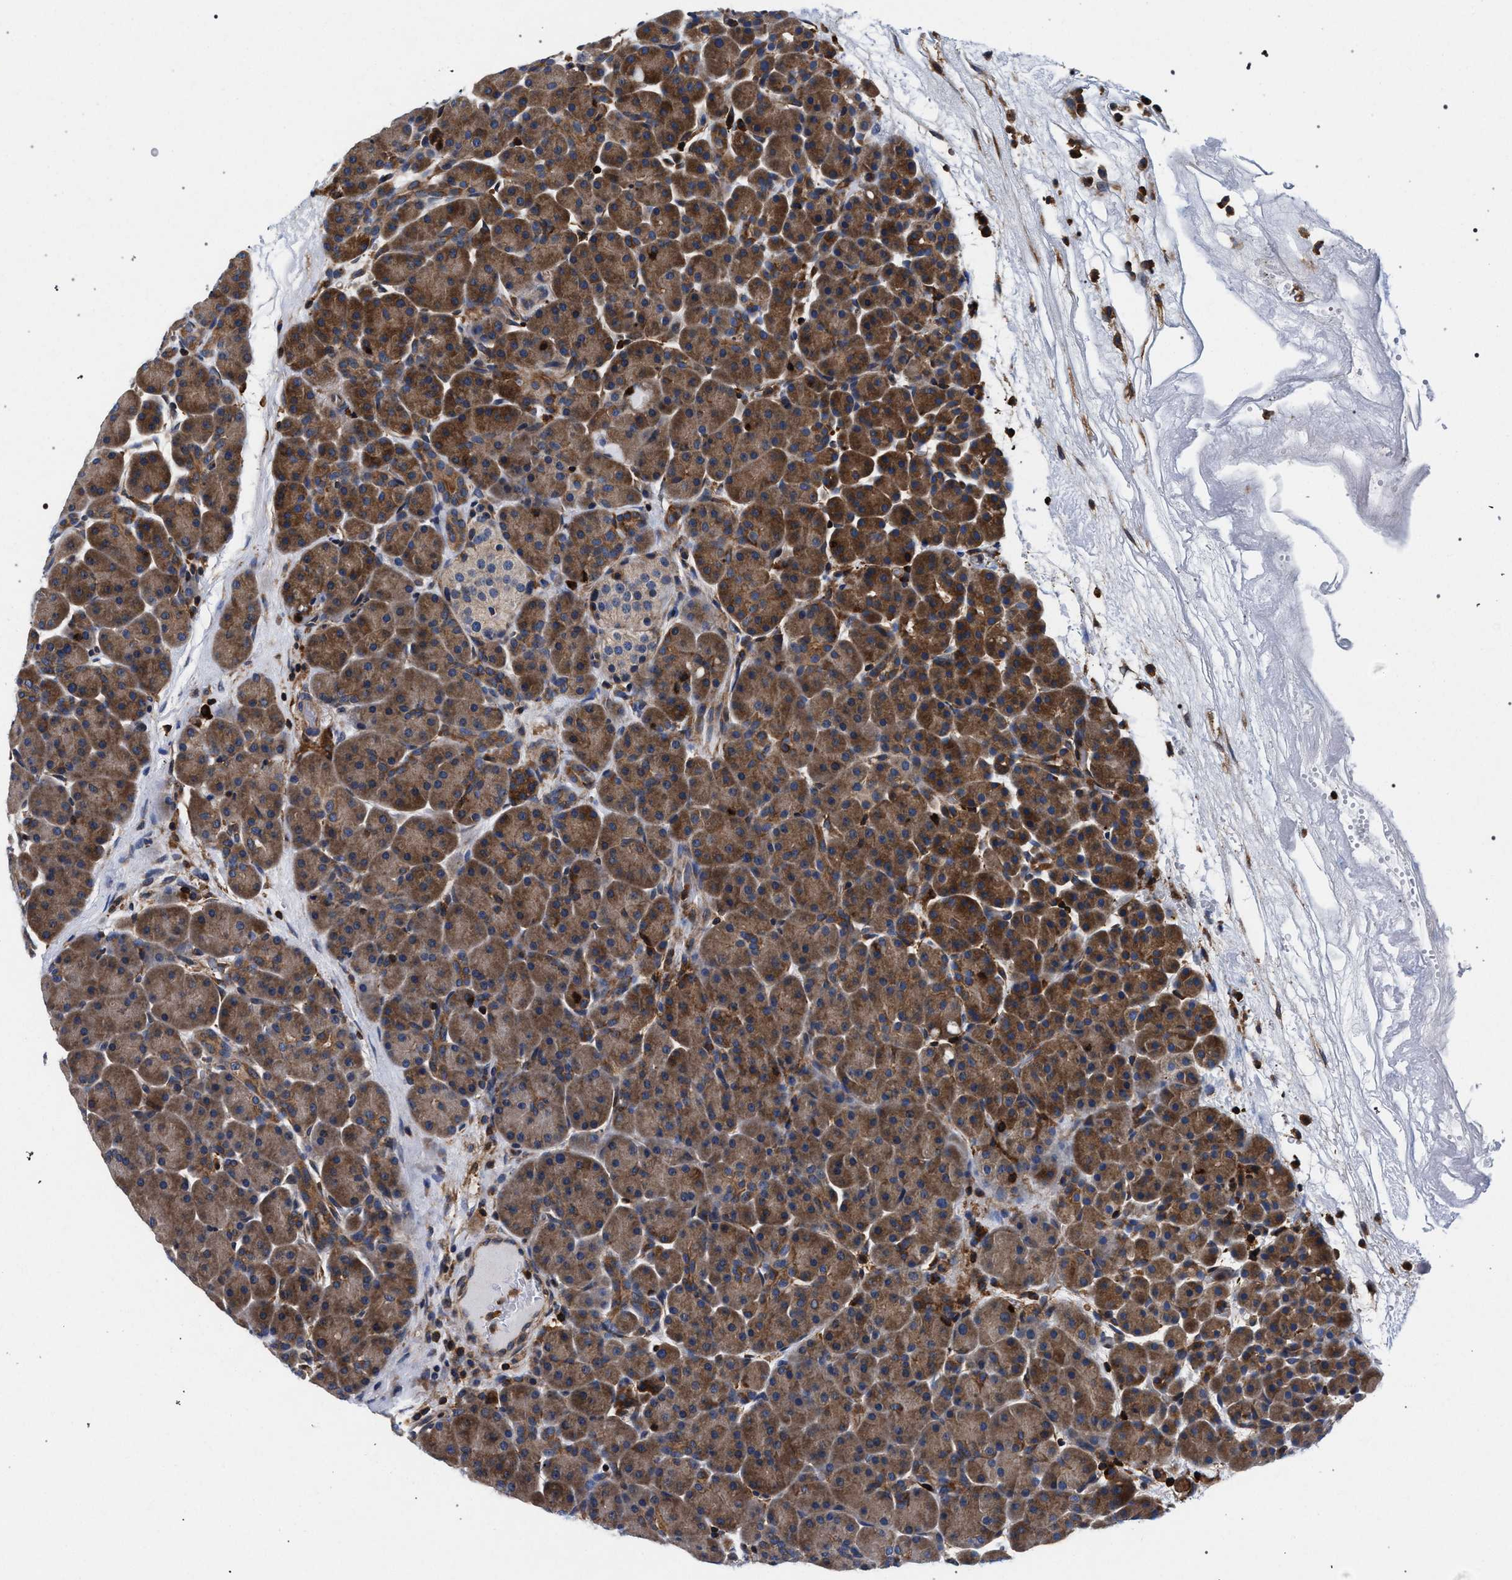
{"staining": {"intensity": "moderate", "quantity": ">75%", "location": "cytoplasmic/membranous"}, "tissue": "pancreas", "cell_type": "Exocrine glandular cells", "image_type": "normal", "snomed": [{"axis": "morphology", "description": "Normal tissue, NOS"}, {"axis": "topography", "description": "Pancreas"}], "caption": "IHC micrograph of normal human pancreas stained for a protein (brown), which demonstrates medium levels of moderate cytoplasmic/membranous expression in about >75% of exocrine glandular cells.", "gene": "LASP1", "patient": {"sex": "male", "age": 66}}